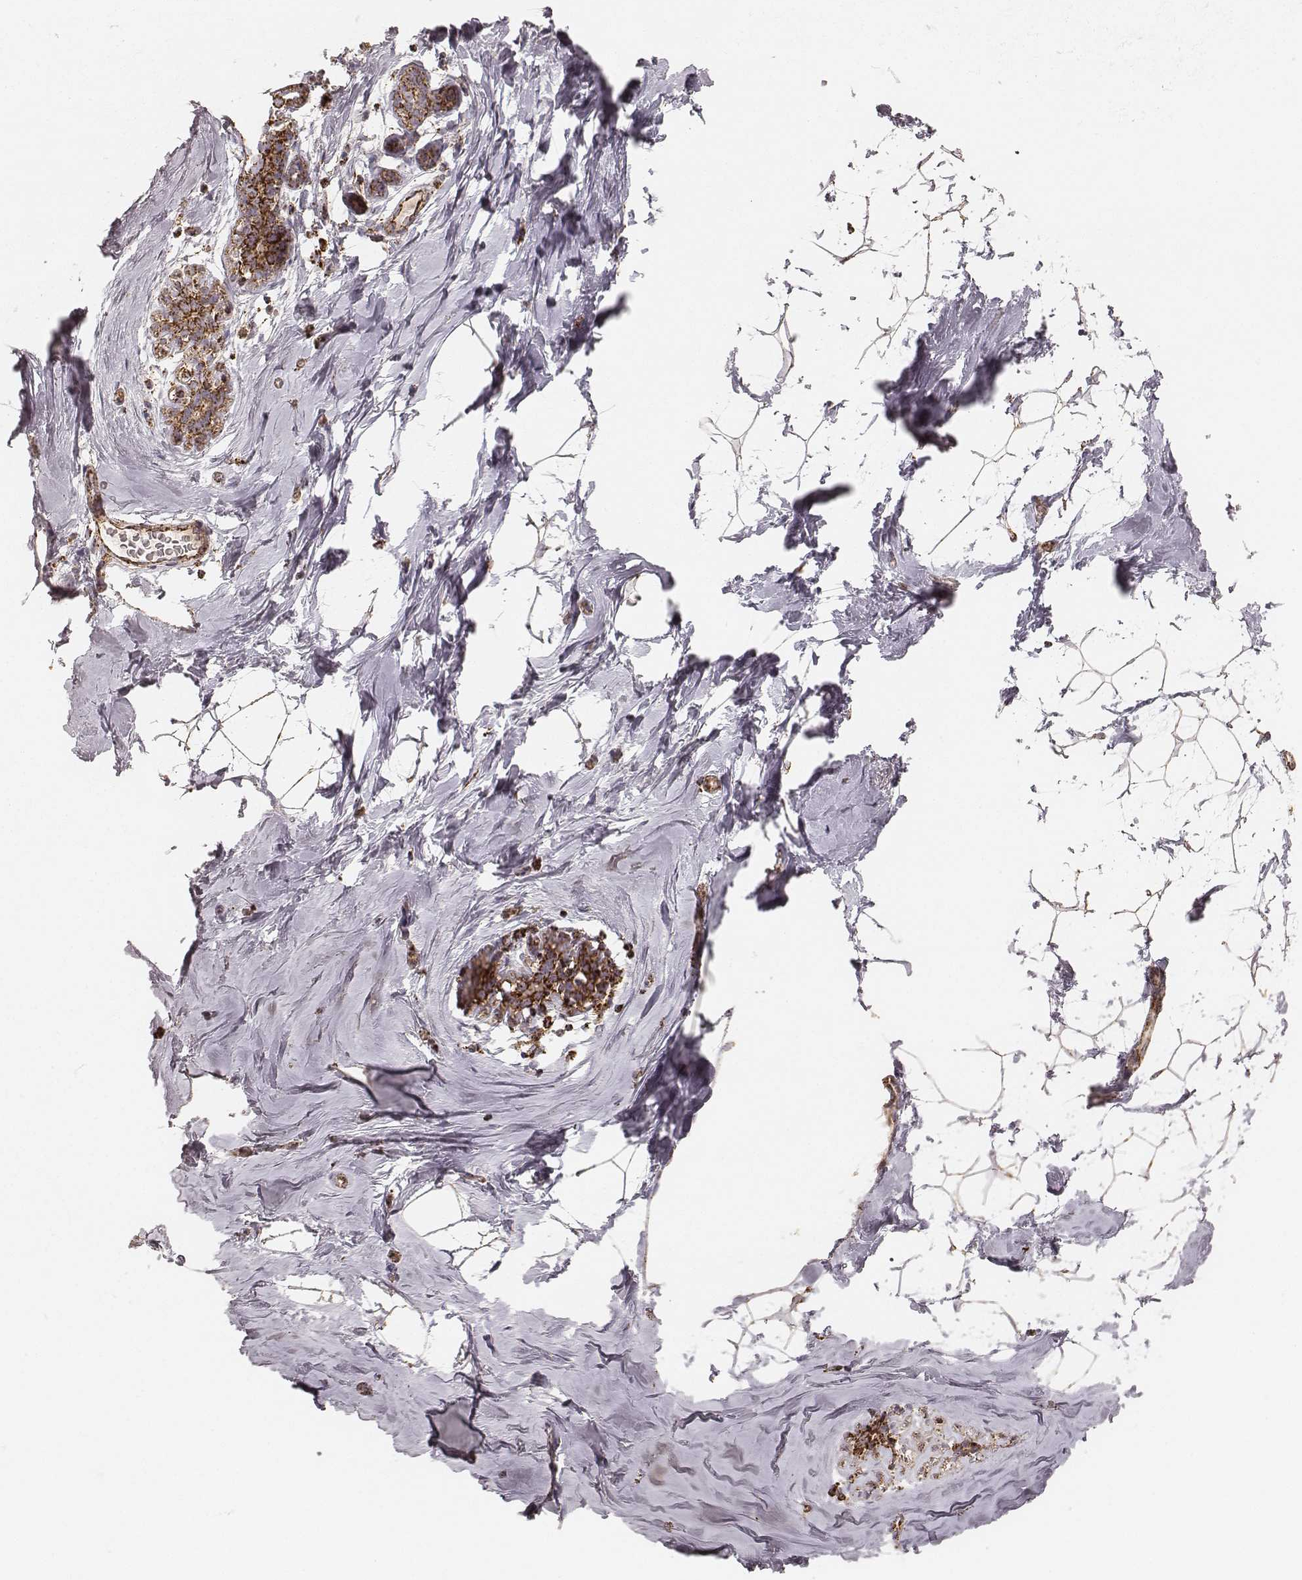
{"staining": {"intensity": "weak", "quantity": "25%-75%", "location": "cytoplasmic/membranous"}, "tissue": "breast", "cell_type": "Adipocytes", "image_type": "normal", "snomed": [{"axis": "morphology", "description": "Normal tissue, NOS"}, {"axis": "topography", "description": "Breast"}], "caption": "Immunohistochemical staining of unremarkable breast demonstrates low levels of weak cytoplasmic/membranous staining in approximately 25%-75% of adipocytes.", "gene": "CS", "patient": {"sex": "female", "age": 32}}